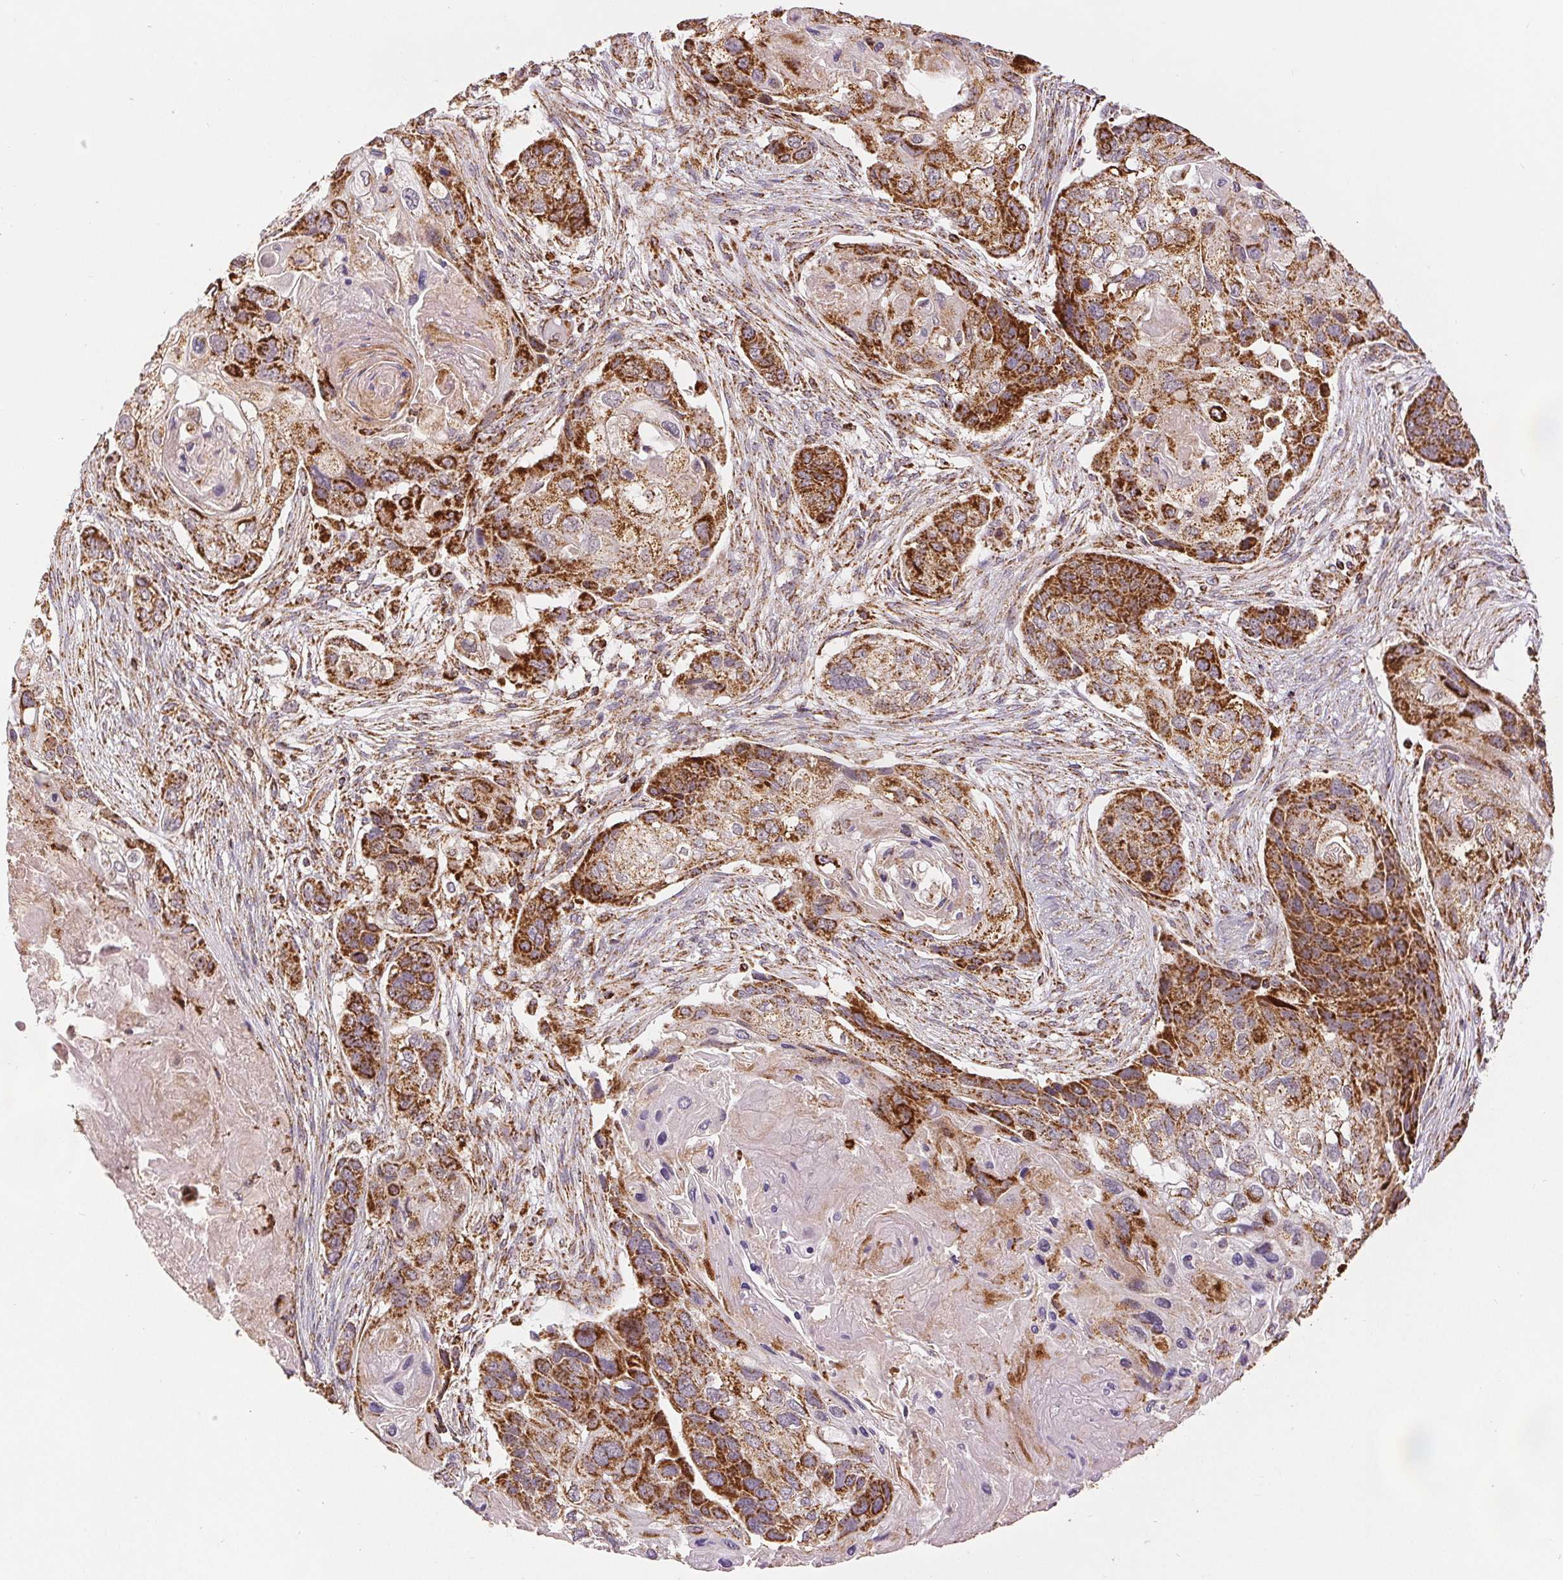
{"staining": {"intensity": "moderate", "quantity": ">75%", "location": "cytoplasmic/membranous"}, "tissue": "lung cancer", "cell_type": "Tumor cells", "image_type": "cancer", "snomed": [{"axis": "morphology", "description": "Squamous cell carcinoma, NOS"}, {"axis": "topography", "description": "Lung"}], "caption": "Lung squamous cell carcinoma stained with DAB immunohistochemistry (IHC) demonstrates medium levels of moderate cytoplasmic/membranous staining in about >75% of tumor cells.", "gene": "SDHB", "patient": {"sex": "male", "age": 69}}